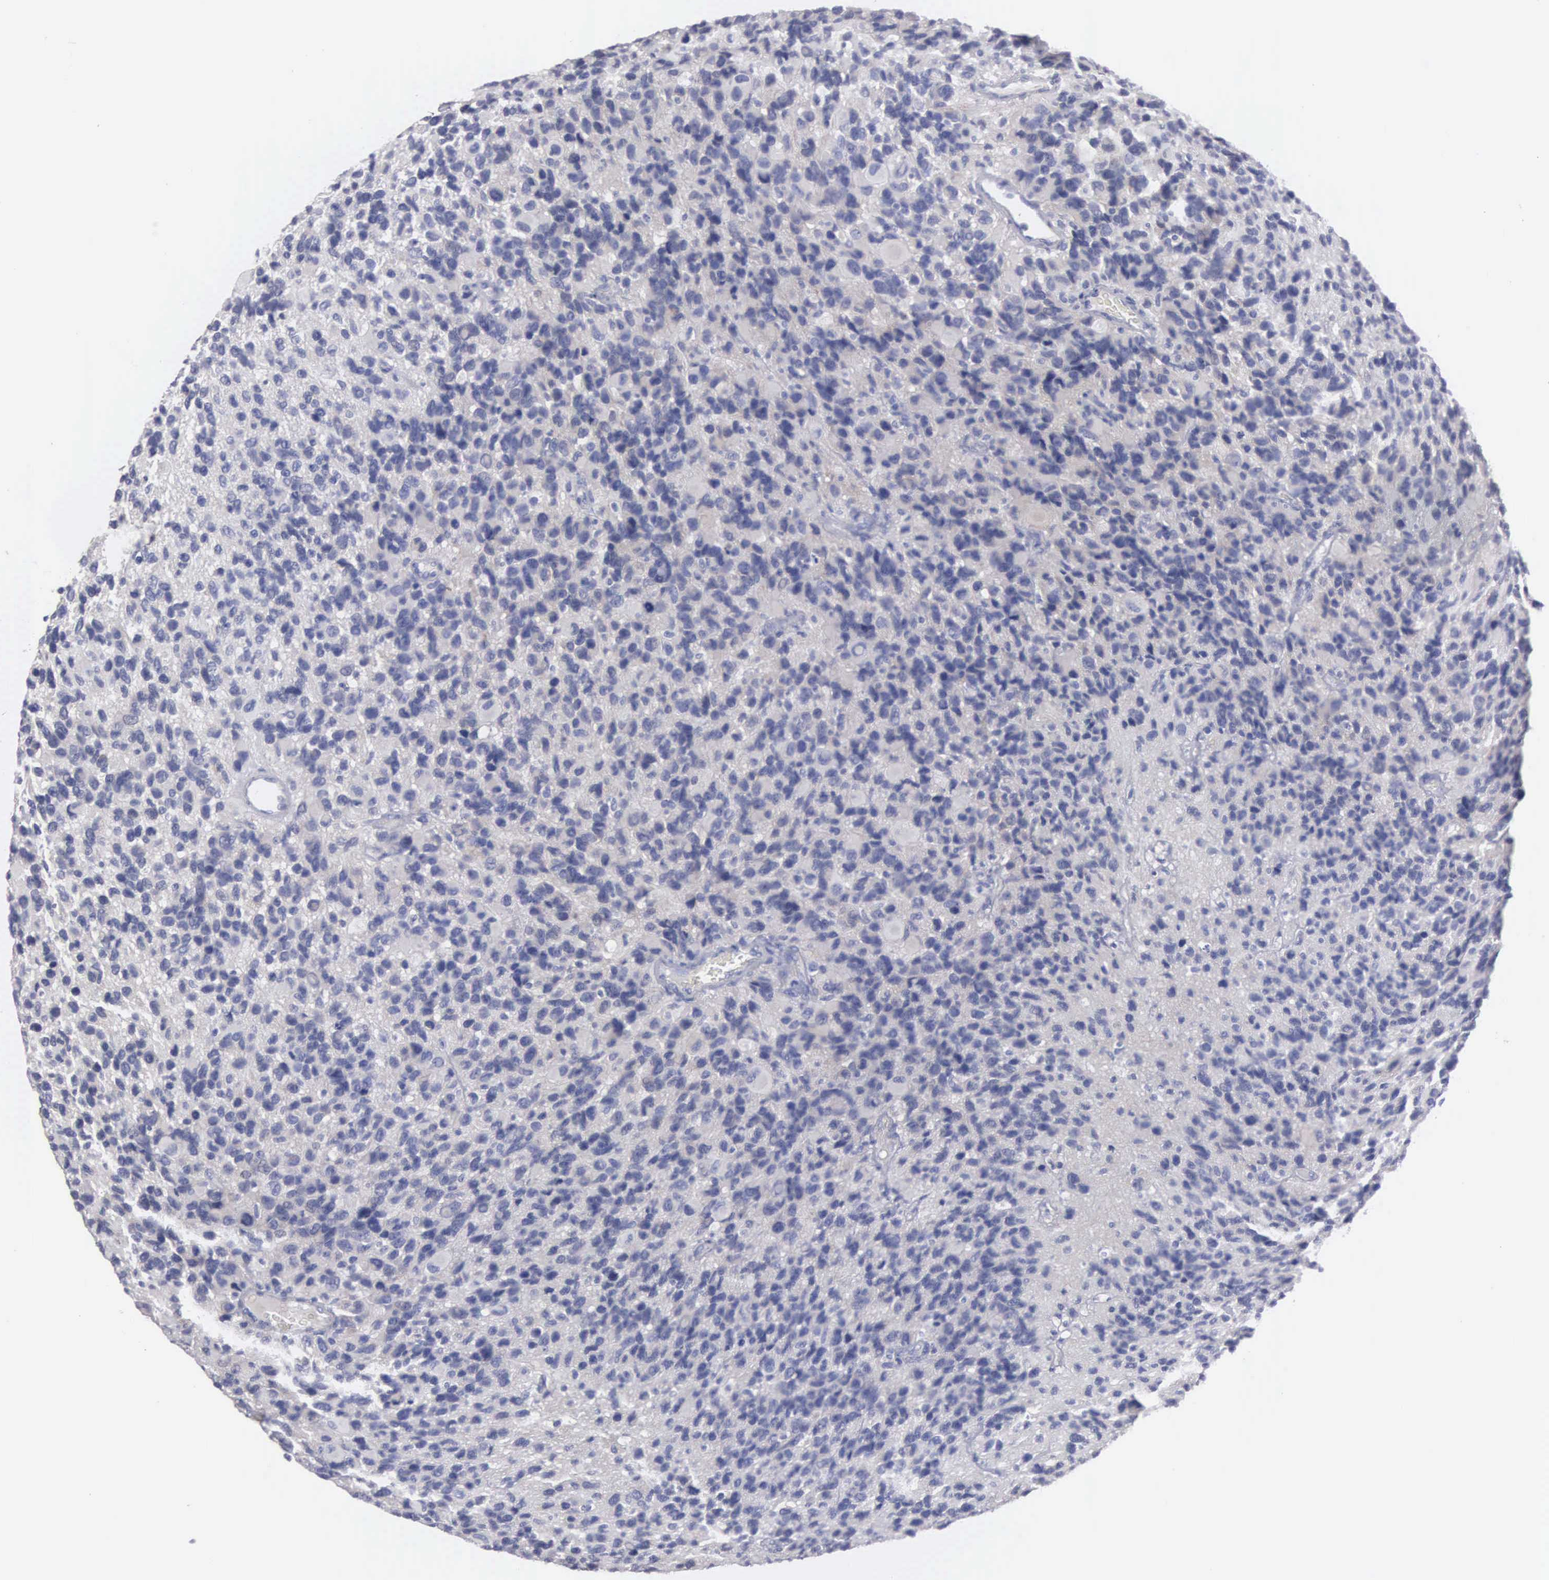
{"staining": {"intensity": "negative", "quantity": "none", "location": "none"}, "tissue": "glioma", "cell_type": "Tumor cells", "image_type": "cancer", "snomed": [{"axis": "morphology", "description": "Glioma, malignant, High grade"}, {"axis": "topography", "description": "Brain"}], "caption": "The photomicrograph shows no staining of tumor cells in glioma.", "gene": "CEP170B", "patient": {"sex": "male", "age": 77}}